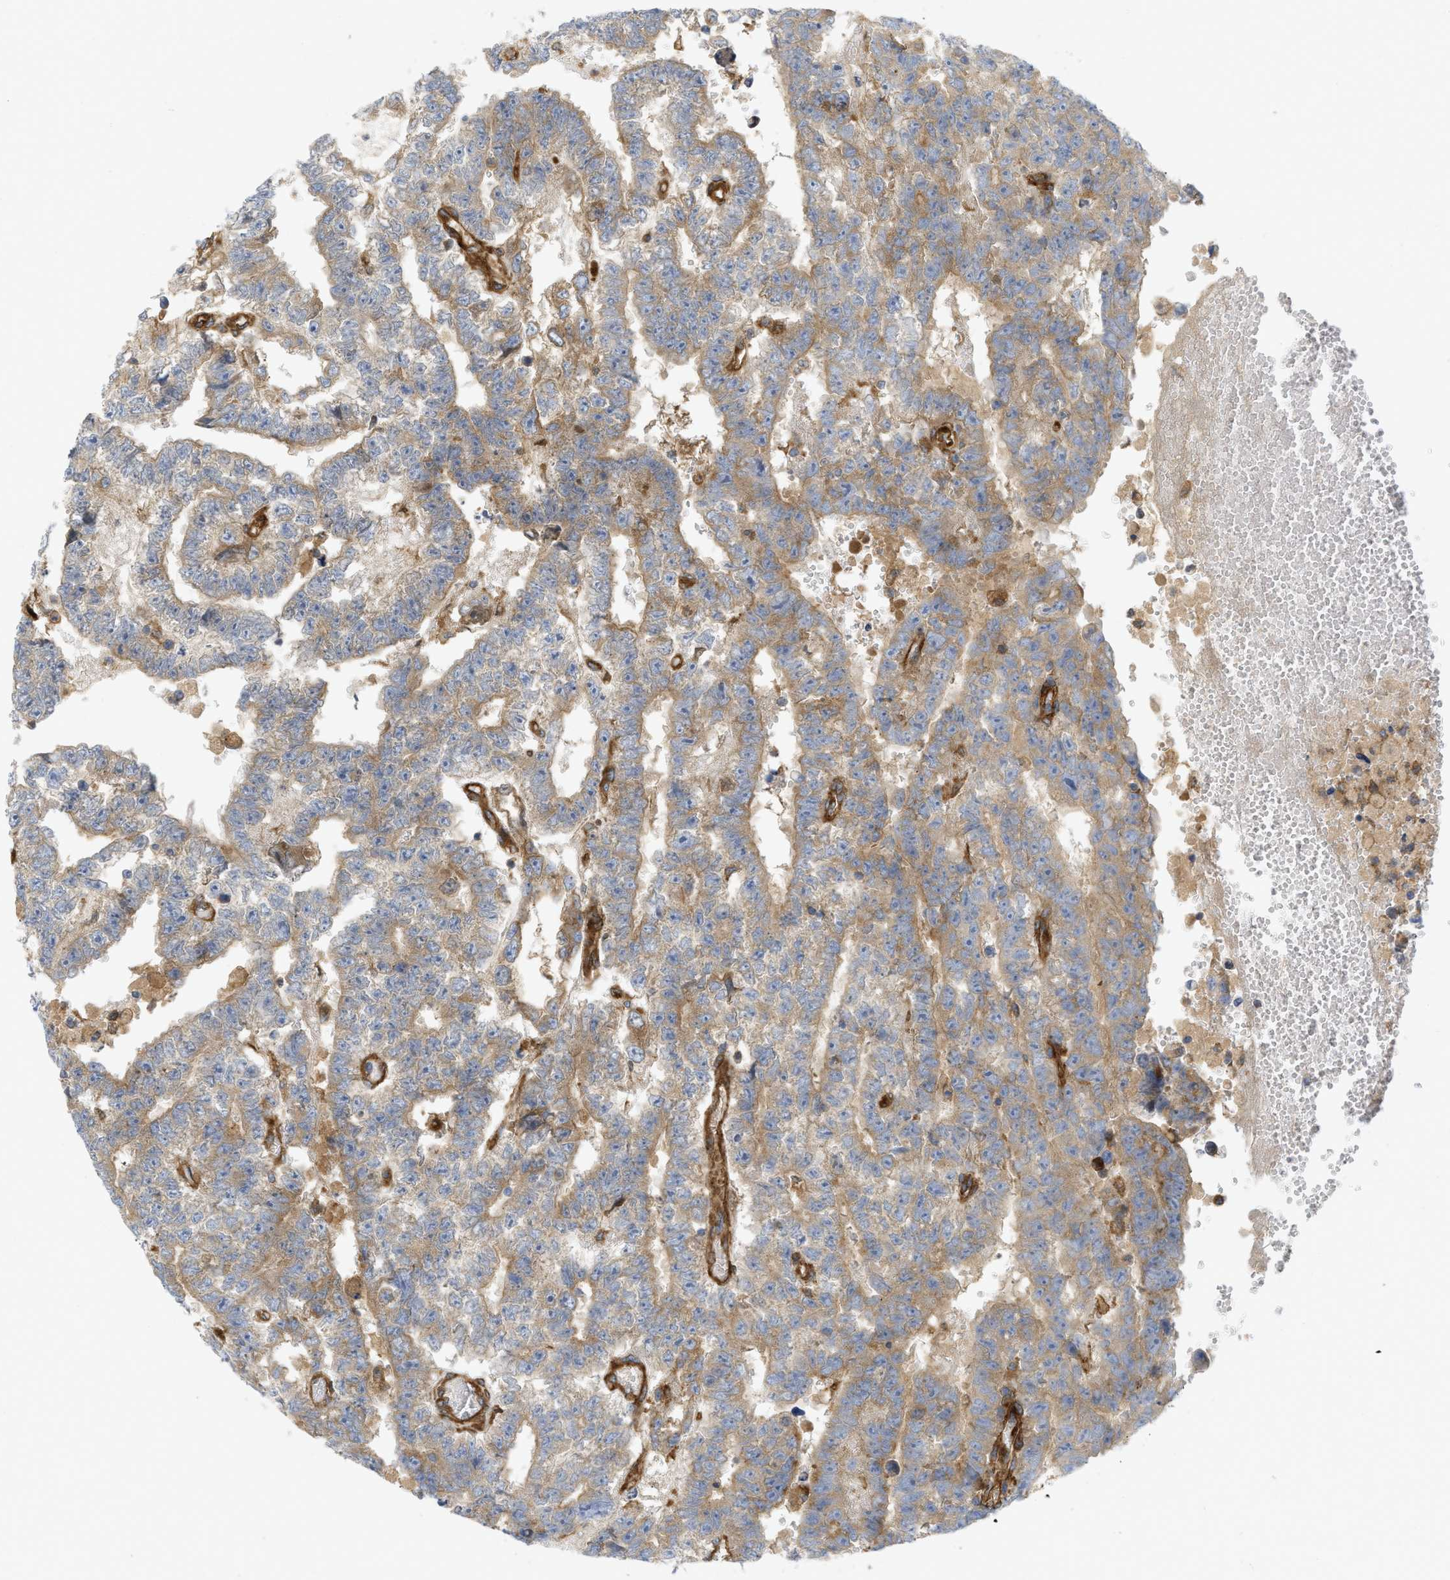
{"staining": {"intensity": "moderate", "quantity": ">75%", "location": "cytoplasmic/membranous"}, "tissue": "testis cancer", "cell_type": "Tumor cells", "image_type": "cancer", "snomed": [{"axis": "morphology", "description": "Carcinoma, Embryonal, NOS"}, {"axis": "topography", "description": "Testis"}], "caption": "High-power microscopy captured an immunohistochemistry (IHC) image of testis cancer, revealing moderate cytoplasmic/membranous staining in approximately >75% of tumor cells.", "gene": "PICALM", "patient": {"sex": "male", "age": 25}}